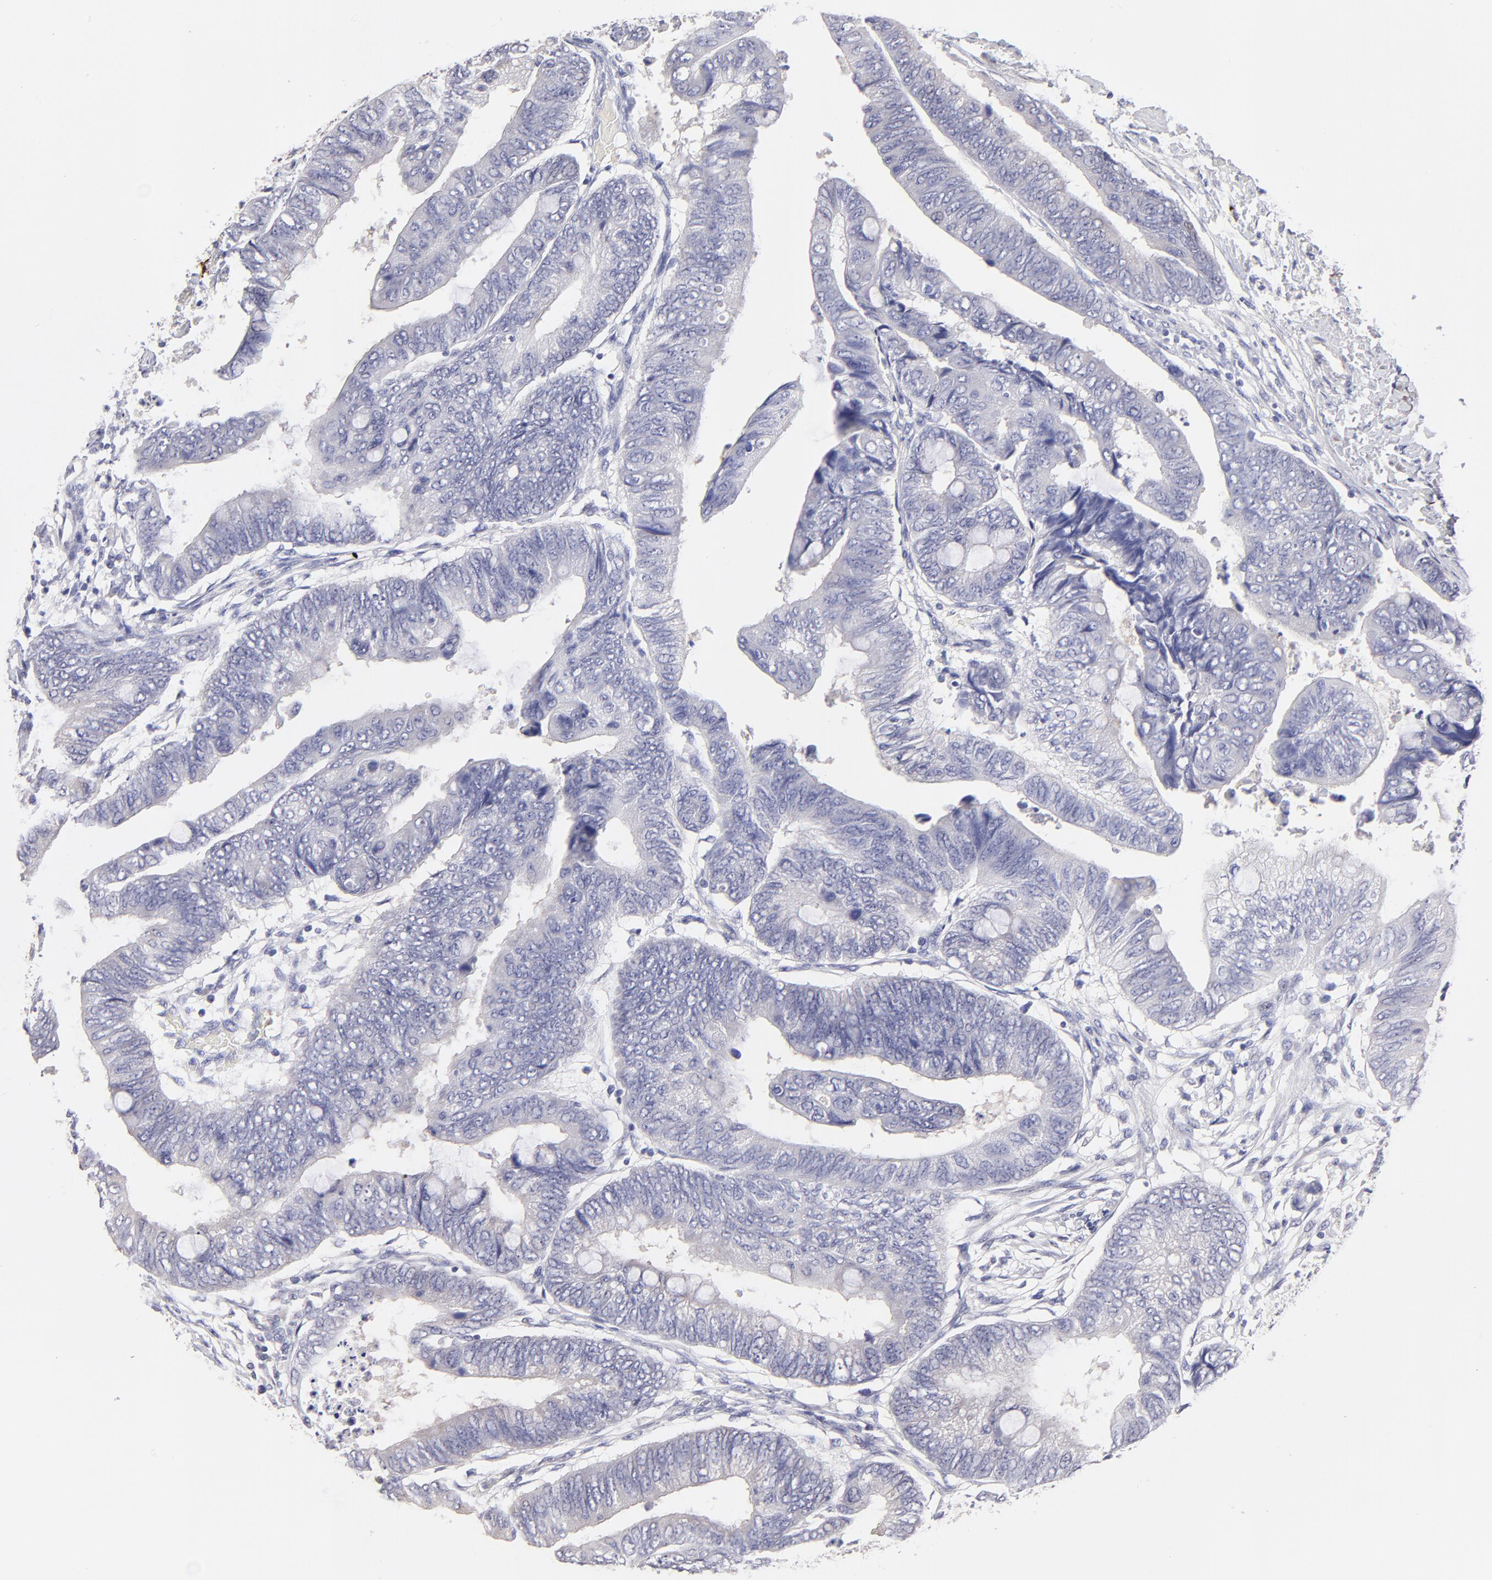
{"staining": {"intensity": "negative", "quantity": "none", "location": "none"}, "tissue": "colorectal cancer", "cell_type": "Tumor cells", "image_type": "cancer", "snomed": [{"axis": "morphology", "description": "Normal tissue, NOS"}, {"axis": "morphology", "description": "Adenocarcinoma, NOS"}, {"axis": "topography", "description": "Rectum"}, {"axis": "topography", "description": "Peripheral nerve tissue"}], "caption": "There is no significant staining in tumor cells of adenocarcinoma (colorectal).", "gene": "BTG2", "patient": {"sex": "male", "age": 92}}